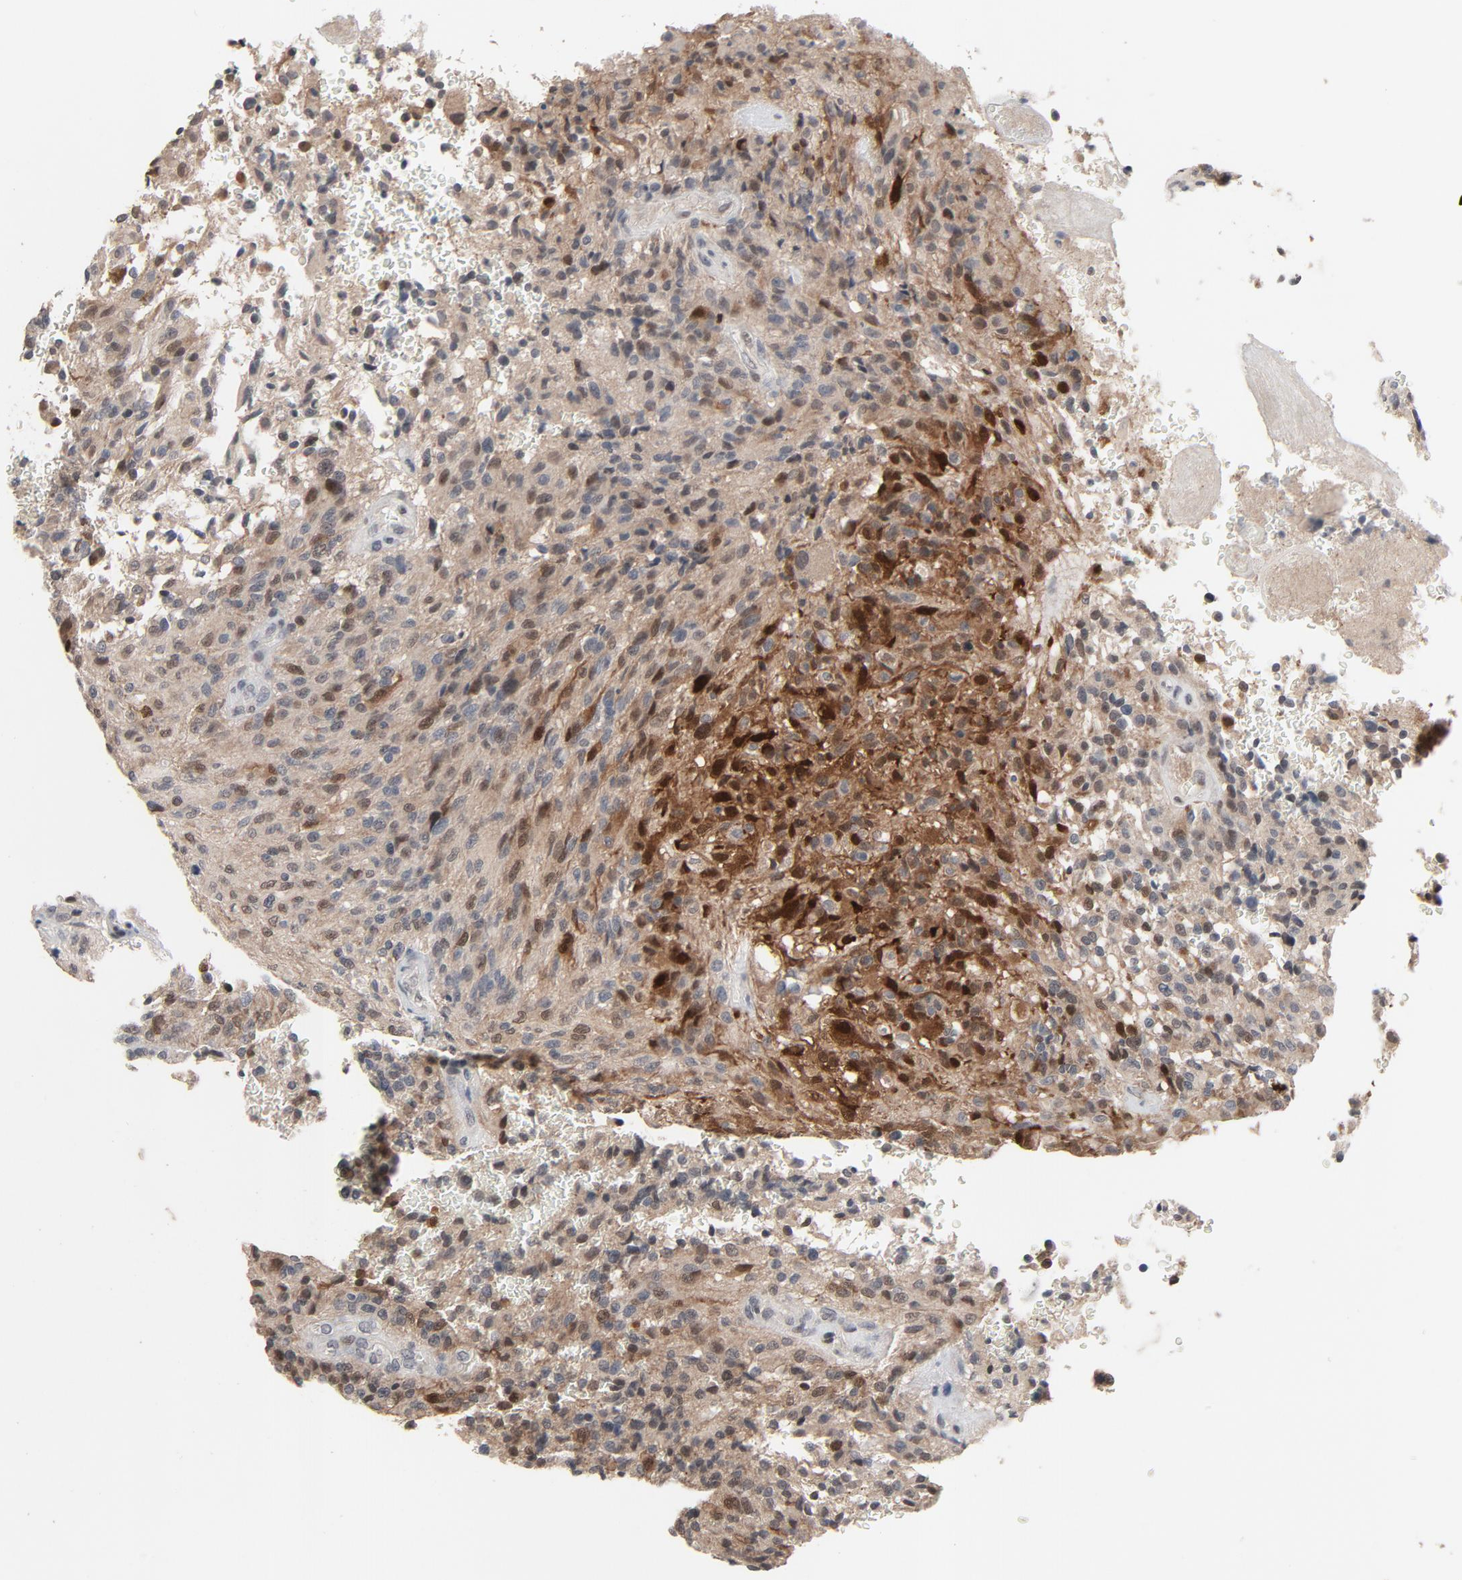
{"staining": {"intensity": "moderate", "quantity": ">75%", "location": "cytoplasmic/membranous,nuclear"}, "tissue": "glioma", "cell_type": "Tumor cells", "image_type": "cancer", "snomed": [{"axis": "morphology", "description": "Normal tissue, NOS"}, {"axis": "morphology", "description": "Glioma, malignant, High grade"}, {"axis": "topography", "description": "Cerebral cortex"}], "caption": "Brown immunohistochemical staining in human glioma shows moderate cytoplasmic/membranous and nuclear staining in approximately >75% of tumor cells.", "gene": "MT3", "patient": {"sex": "male", "age": 56}}